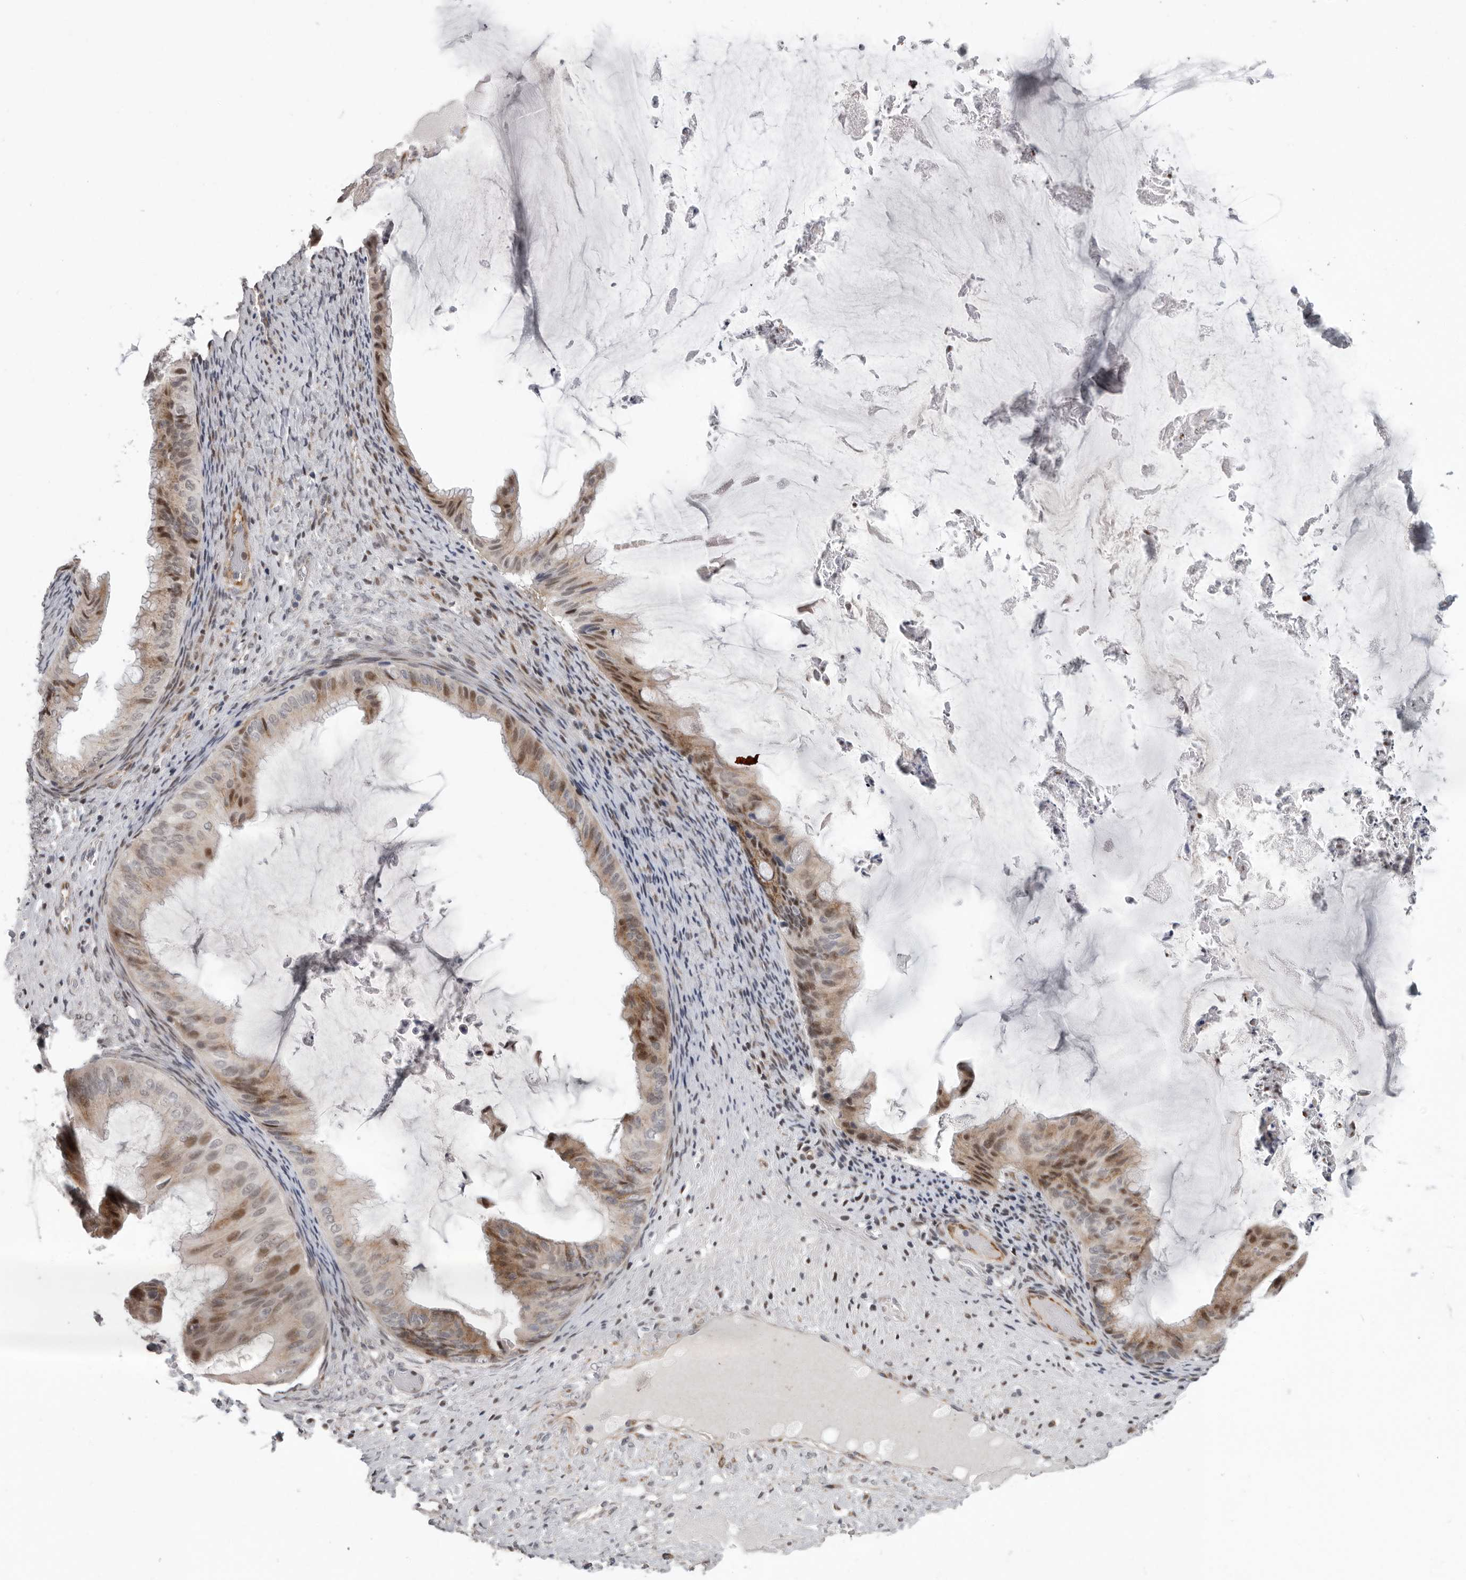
{"staining": {"intensity": "moderate", "quantity": ">75%", "location": "cytoplasmic/membranous,nuclear"}, "tissue": "ovarian cancer", "cell_type": "Tumor cells", "image_type": "cancer", "snomed": [{"axis": "morphology", "description": "Cystadenocarcinoma, mucinous, NOS"}, {"axis": "topography", "description": "Ovary"}], "caption": "Immunohistochemistry (IHC) photomicrograph of neoplastic tissue: ovarian mucinous cystadenocarcinoma stained using immunohistochemistry (IHC) exhibits medium levels of moderate protein expression localized specifically in the cytoplasmic/membranous and nuclear of tumor cells, appearing as a cytoplasmic/membranous and nuclear brown color.", "gene": "RALGPS2", "patient": {"sex": "female", "age": 61}}